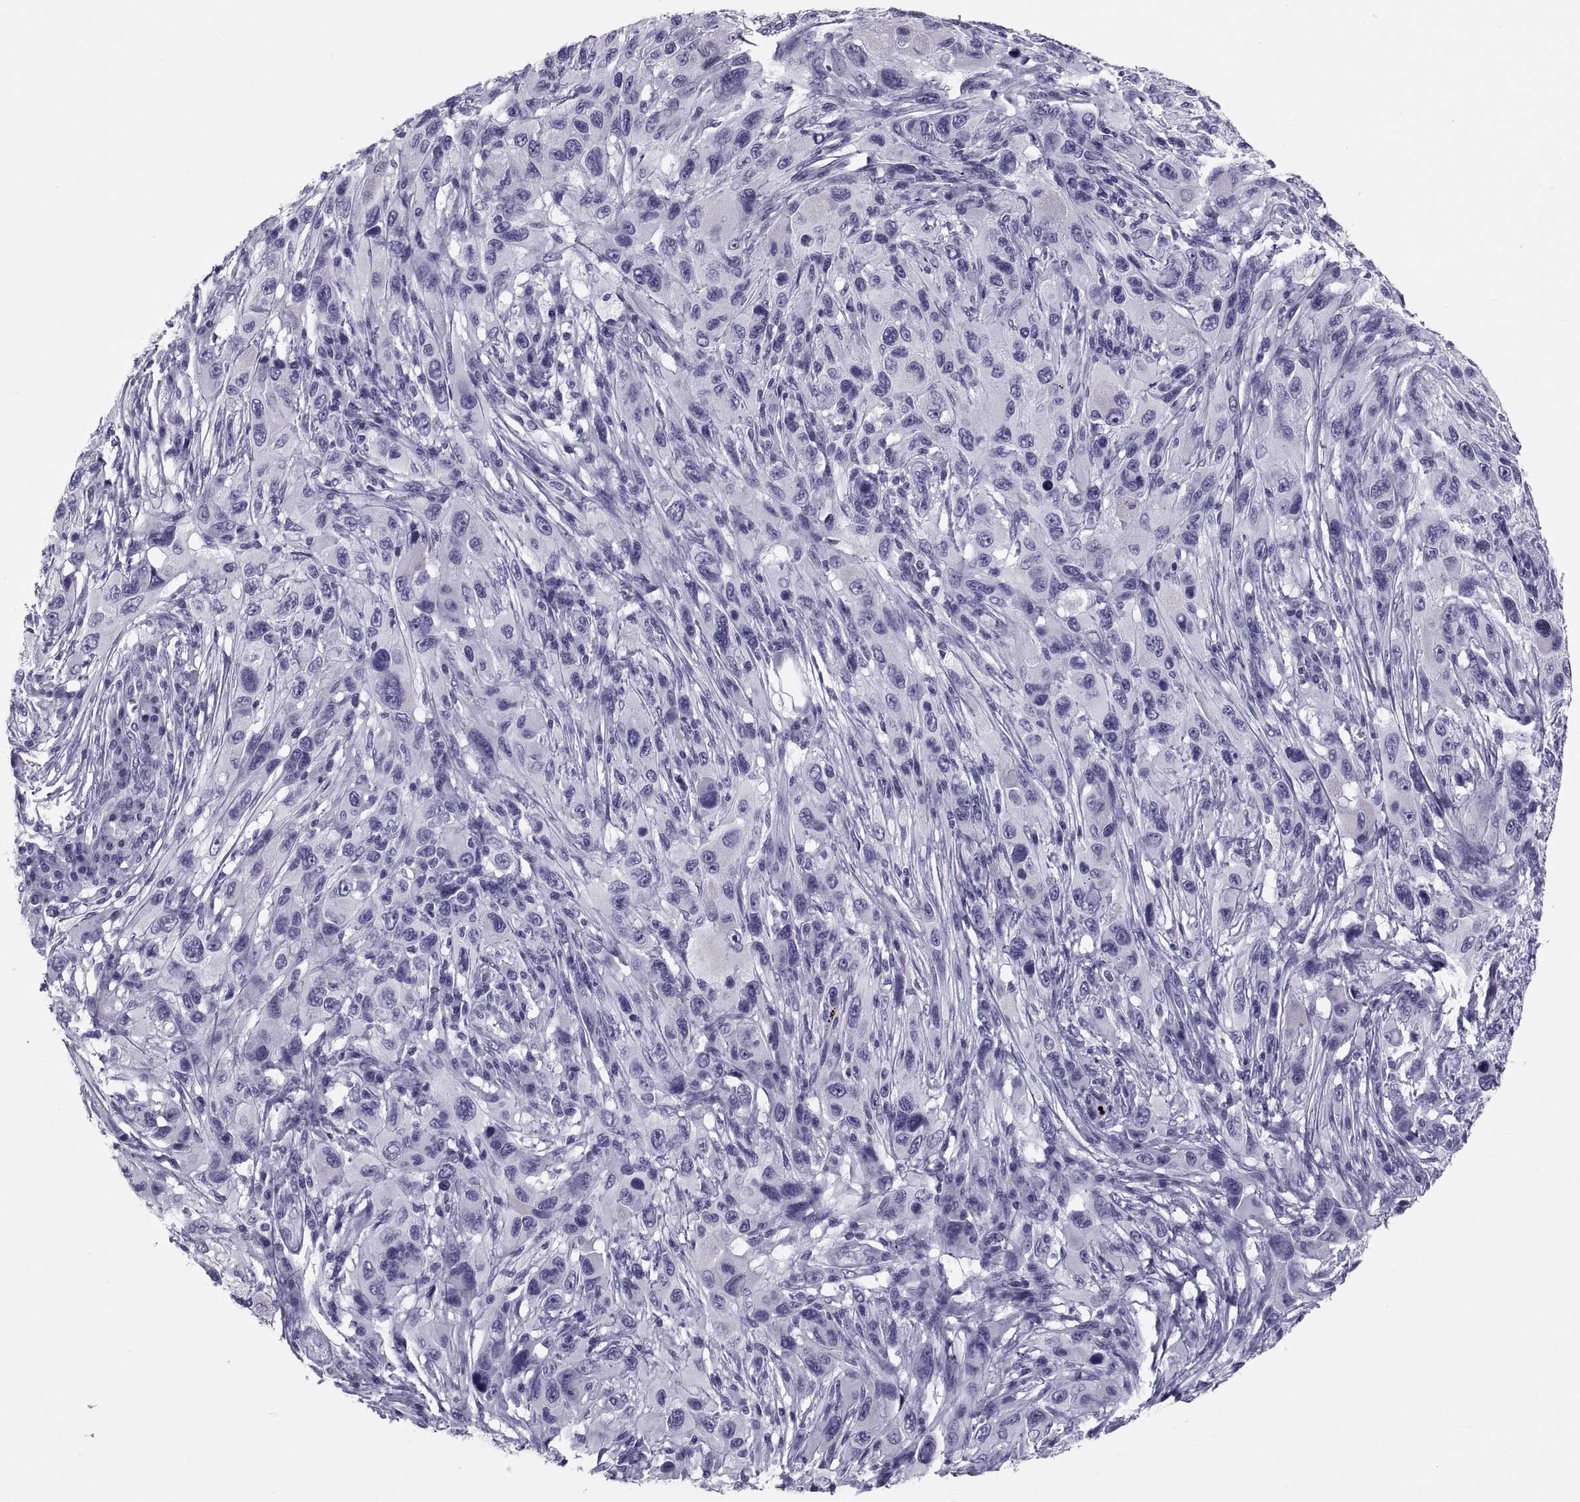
{"staining": {"intensity": "negative", "quantity": "none", "location": "none"}, "tissue": "melanoma", "cell_type": "Tumor cells", "image_type": "cancer", "snomed": [{"axis": "morphology", "description": "Malignant melanoma, NOS"}, {"axis": "topography", "description": "Skin"}], "caption": "A high-resolution histopathology image shows immunohistochemistry staining of melanoma, which exhibits no significant positivity in tumor cells.", "gene": "DEFB129", "patient": {"sex": "male", "age": 53}}